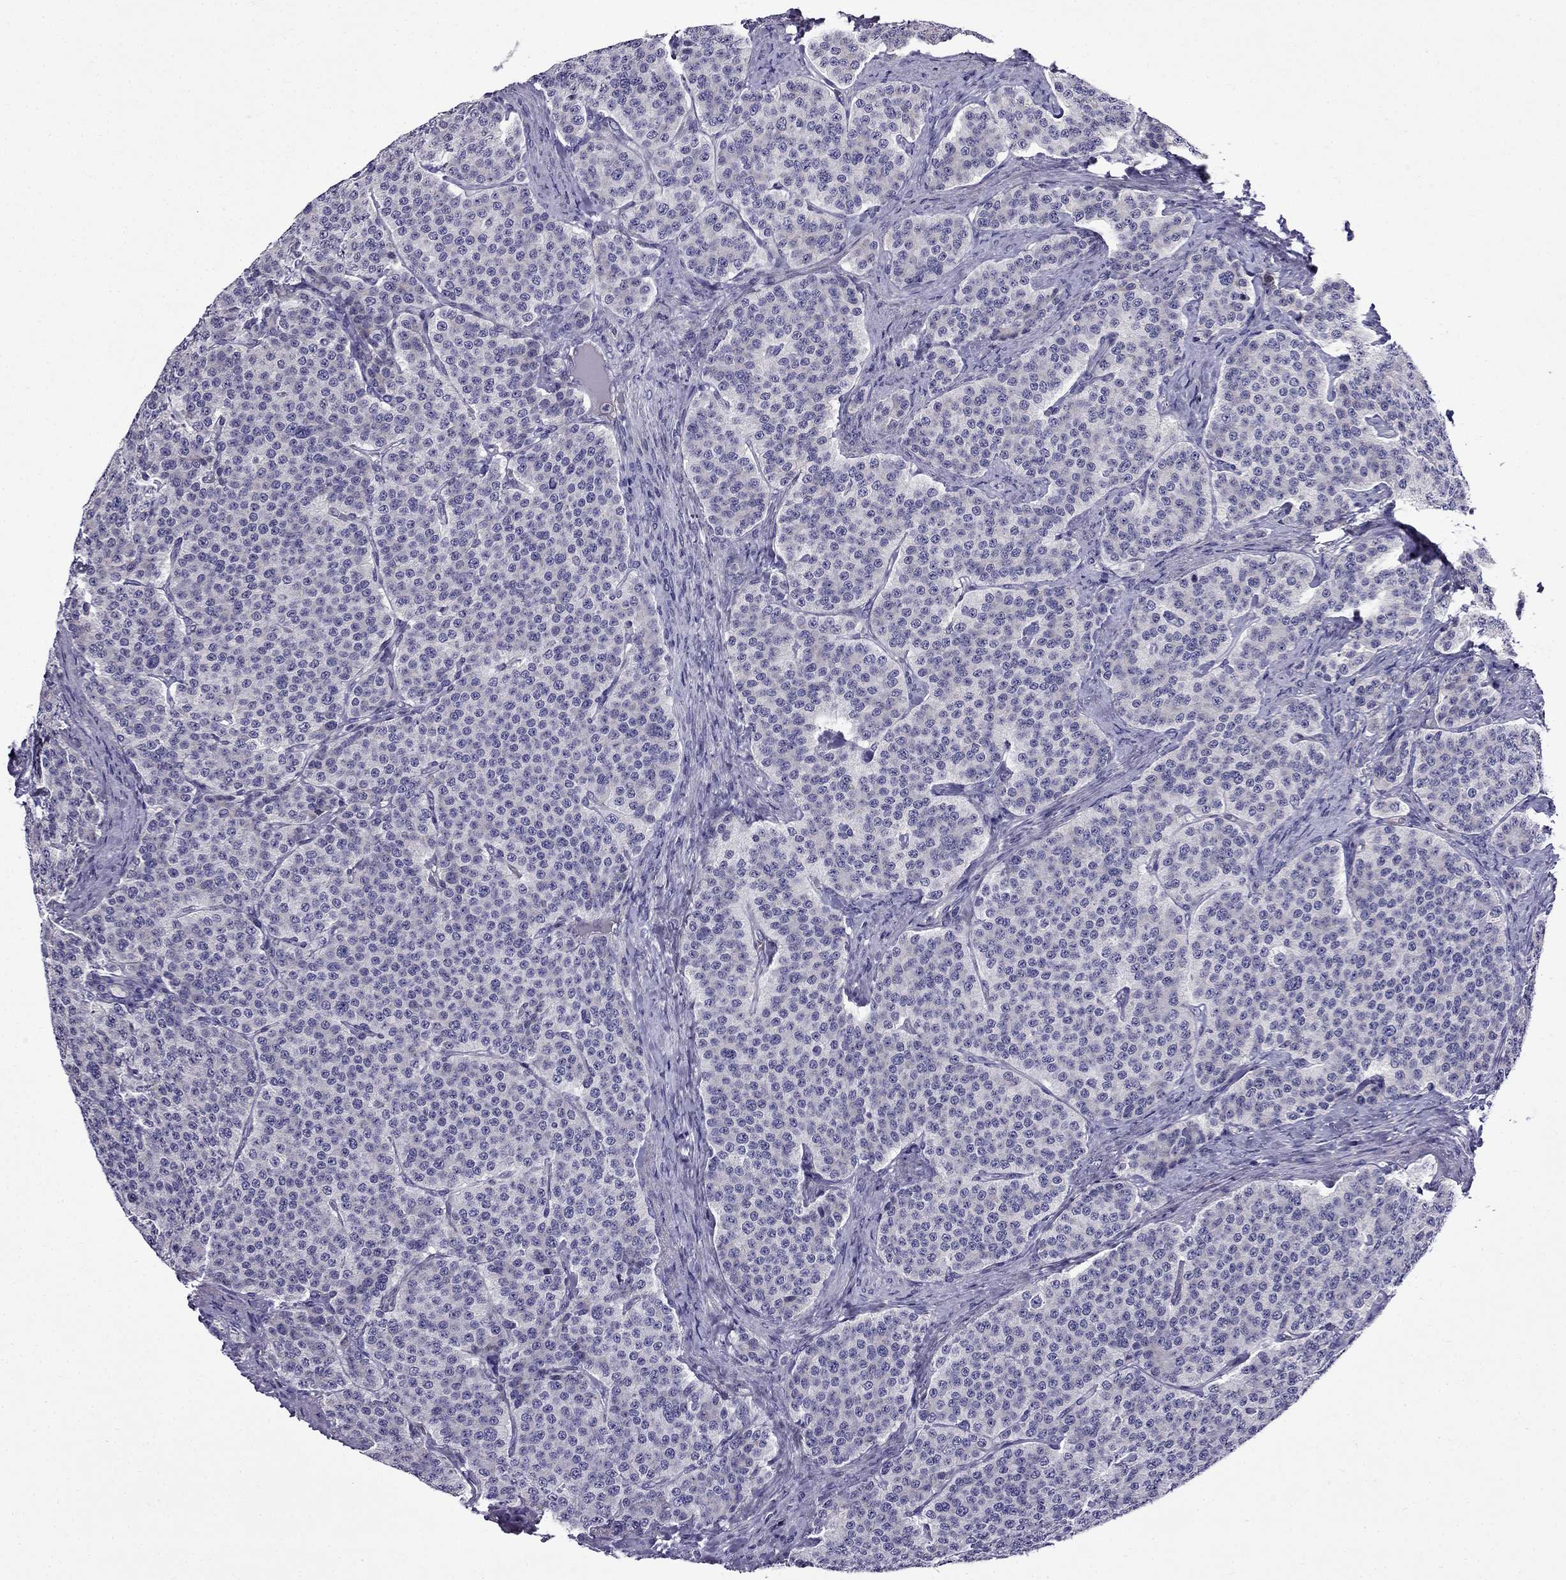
{"staining": {"intensity": "negative", "quantity": "none", "location": "none"}, "tissue": "carcinoid", "cell_type": "Tumor cells", "image_type": "cancer", "snomed": [{"axis": "morphology", "description": "Carcinoid, malignant, NOS"}, {"axis": "topography", "description": "Small intestine"}], "caption": "Immunohistochemical staining of human carcinoid exhibits no significant expression in tumor cells.", "gene": "PI16", "patient": {"sex": "female", "age": 58}}